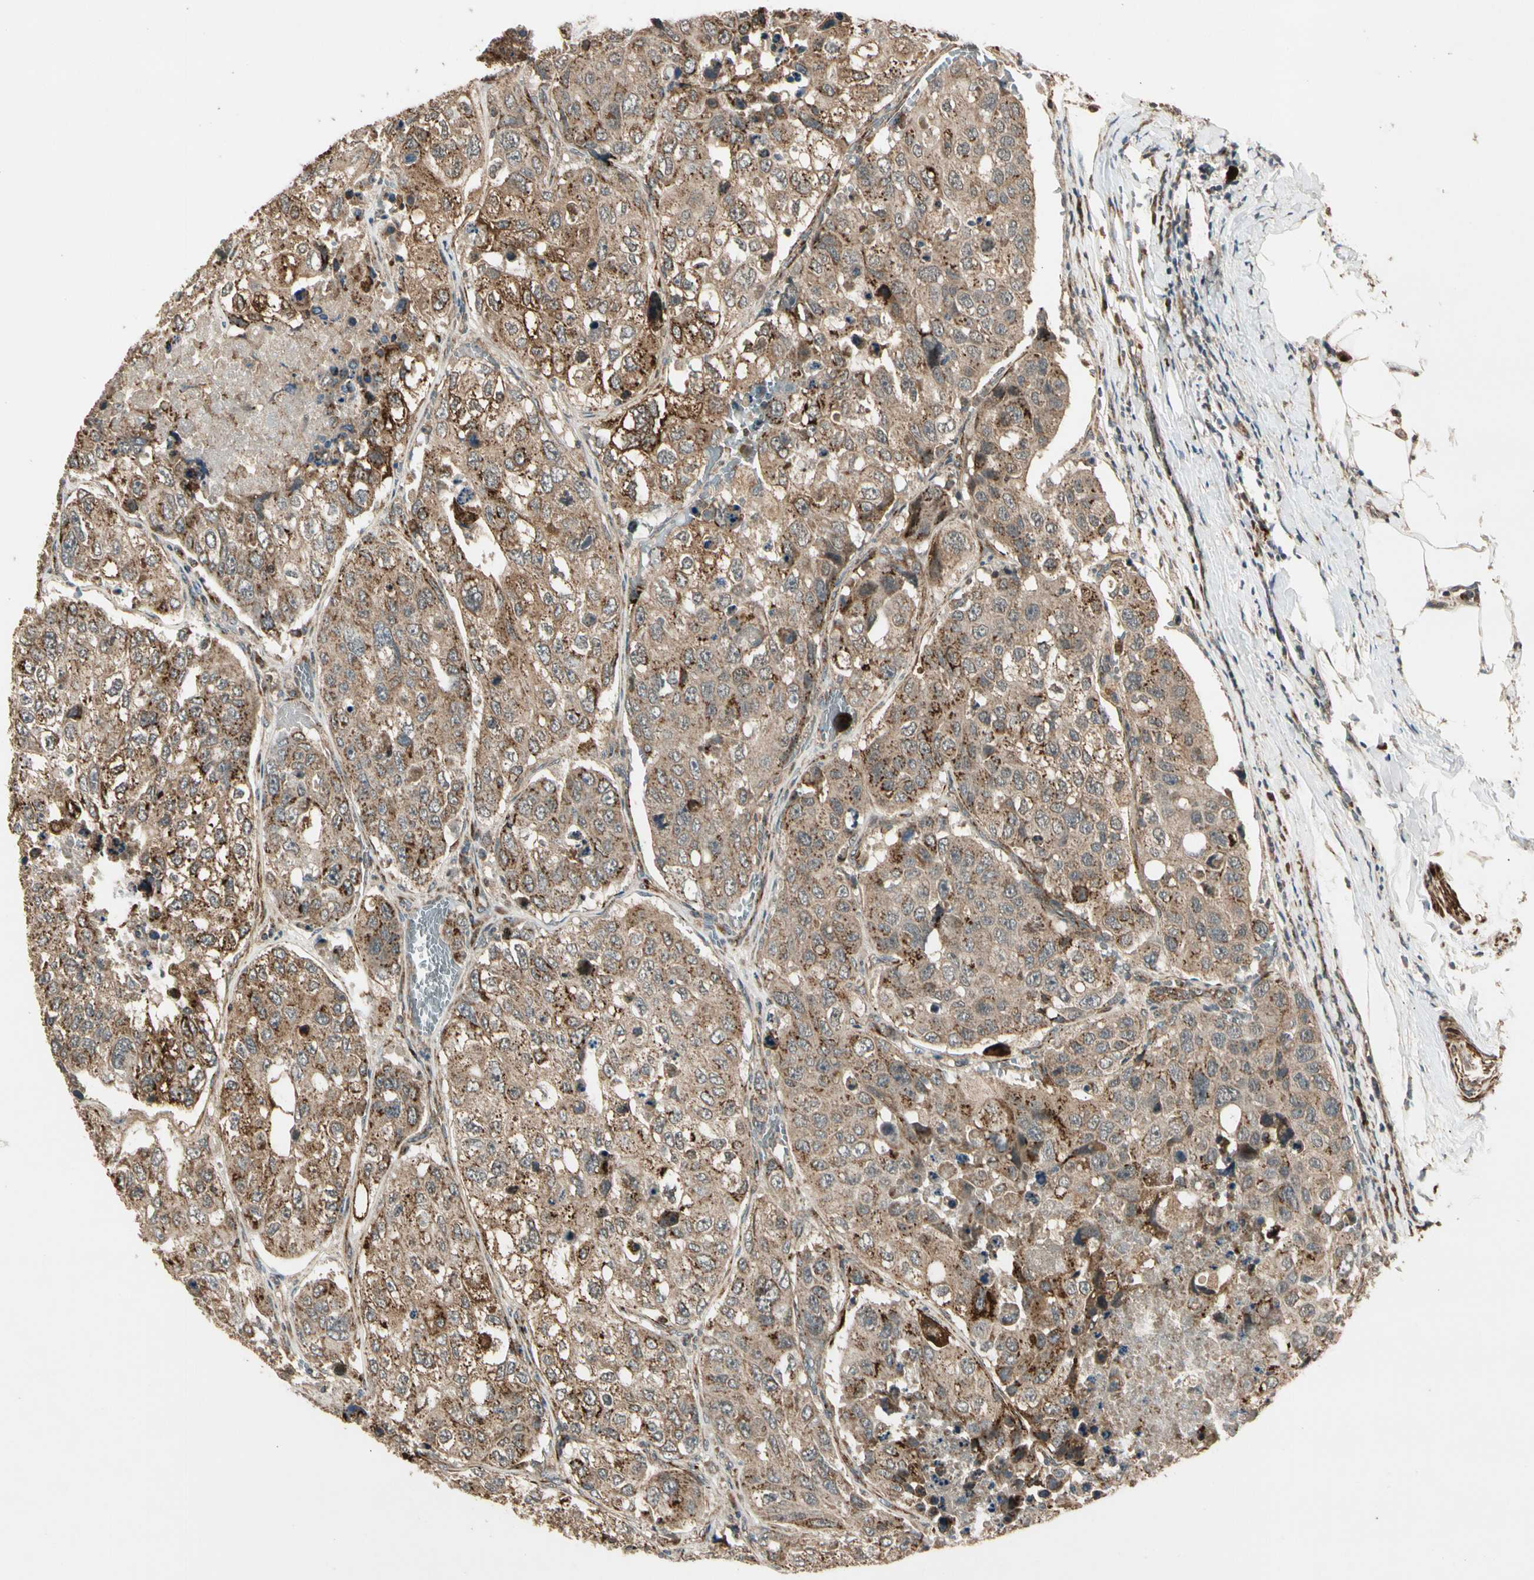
{"staining": {"intensity": "moderate", "quantity": ">75%", "location": "cytoplasmic/membranous"}, "tissue": "urothelial cancer", "cell_type": "Tumor cells", "image_type": "cancer", "snomed": [{"axis": "morphology", "description": "Urothelial carcinoma, High grade"}, {"axis": "topography", "description": "Lymph node"}, {"axis": "topography", "description": "Urinary bladder"}], "caption": "IHC (DAB) staining of human high-grade urothelial carcinoma shows moderate cytoplasmic/membranous protein expression in about >75% of tumor cells. (IHC, brightfield microscopy, high magnification).", "gene": "GCK", "patient": {"sex": "male", "age": 51}}